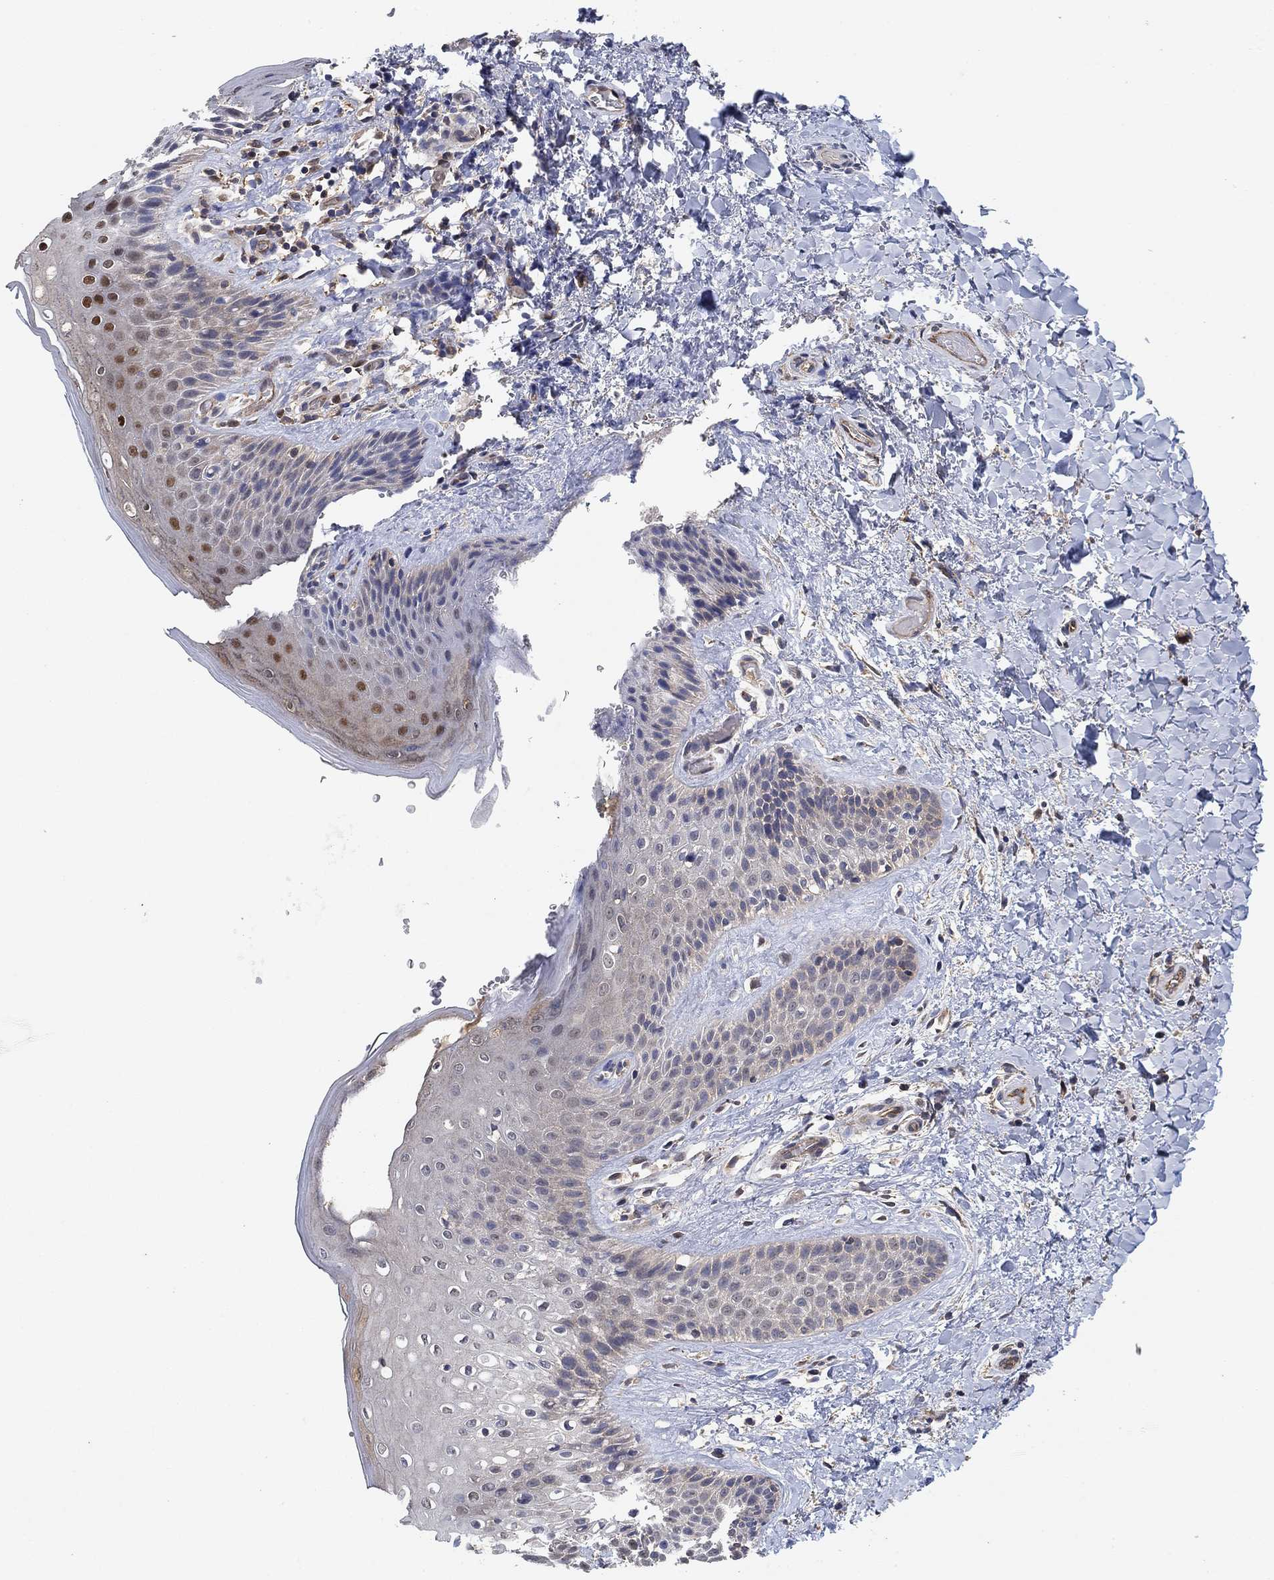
{"staining": {"intensity": "strong", "quantity": "<25%", "location": "nuclear"}, "tissue": "skin", "cell_type": "Epidermal cells", "image_type": "normal", "snomed": [{"axis": "morphology", "description": "Normal tissue, NOS"}, {"axis": "topography", "description": "Anal"}], "caption": "Immunohistochemical staining of unremarkable human skin displays medium levels of strong nuclear expression in approximately <25% of epidermal cells.", "gene": "MCUR1", "patient": {"sex": "male", "age": 36}}